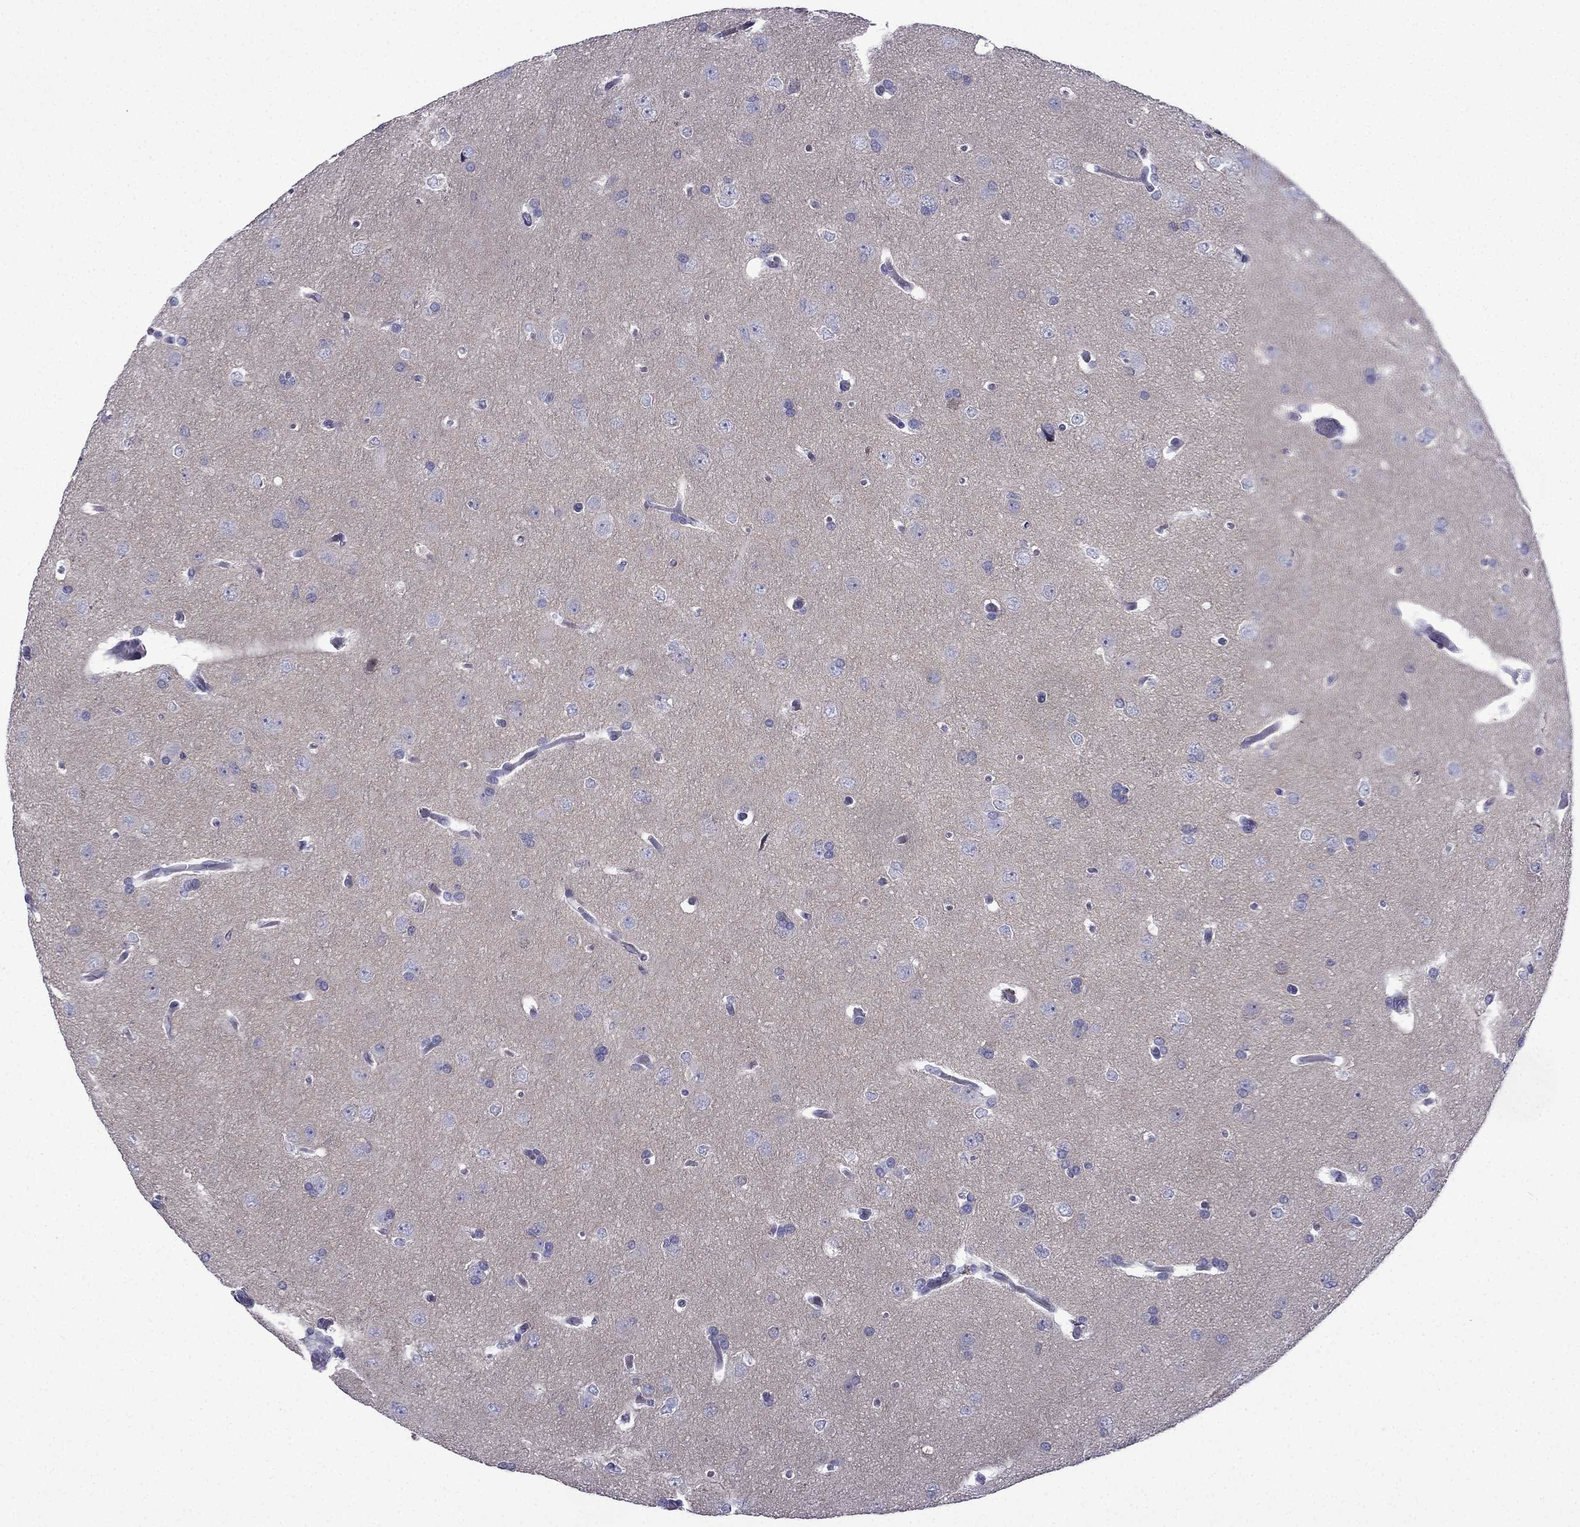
{"staining": {"intensity": "negative", "quantity": "none", "location": "none"}, "tissue": "glioma", "cell_type": "Tumor cells", "image_type": "cancer", "snomed": [{"axis": "morphology", "description": "Glioma, malignant, Low grade"}, {"axis": "topography", "description": "Brain"}], "caption": "High power microscopy photomicrograph of an immunohistochemistry (IHC) photomicrograph of glioma, revealing no significant positivity in tumor cells.", "gene": "POM121L12", "patient": {"sex": "female", "age": 32}}